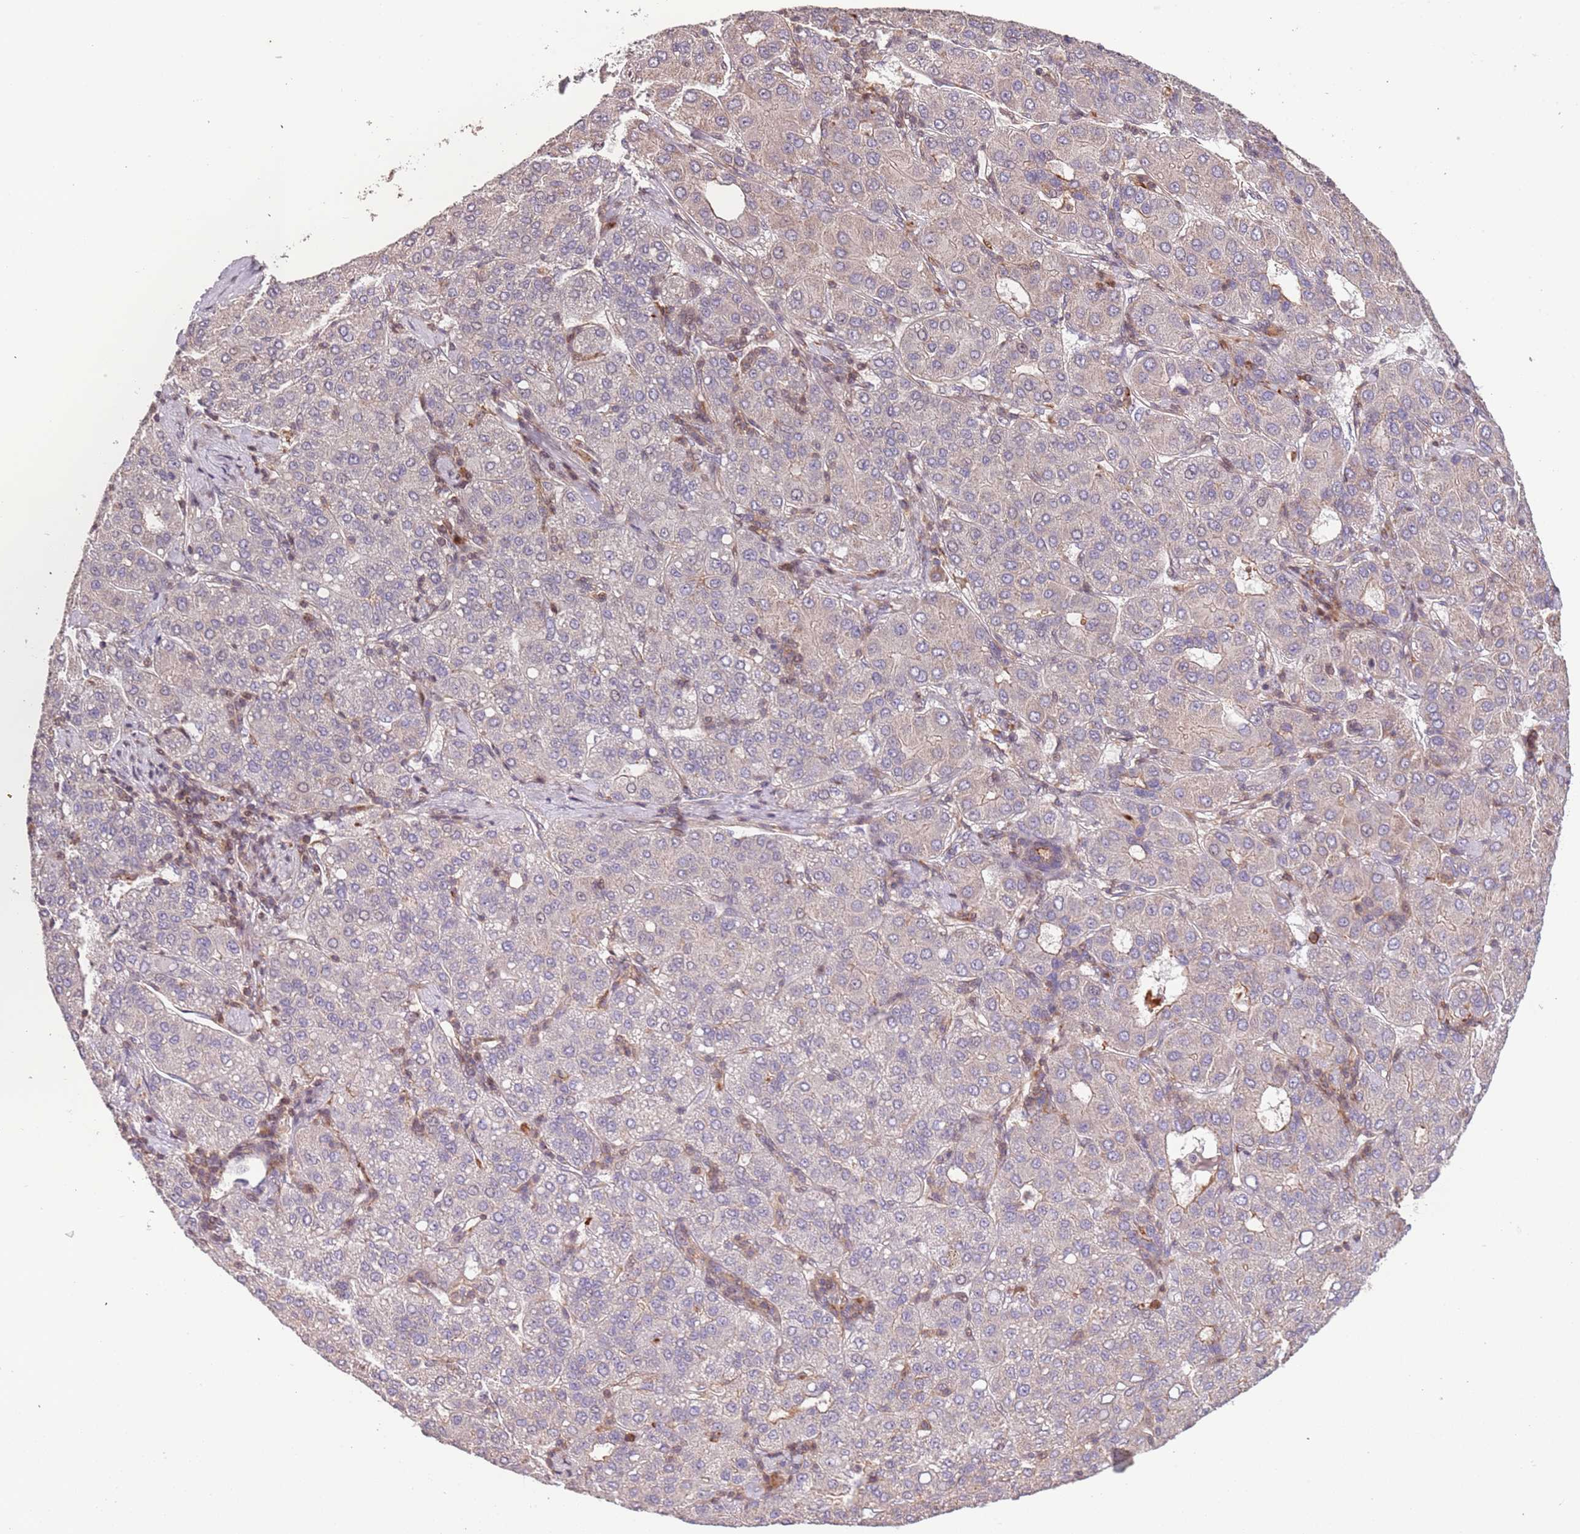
{"staining": {"intensity": "negative", "quantity": "none", "location": "none"}, "tissue": "liver cancer", "cell_type": "Tumor cells", "image_type": "cancer", "snomed": [{"axis": "morphology", "description": "Carcinoma, Hepatocellular, NOS"}, {"axis": "topography", "description": "Liver"}], "caption": "Immunohistochemical staining of liver cancer exhibits no significant positivity in tumor cells.", "gene": "SLC16A4", "patient": {"sex": "male", "age": 65}}